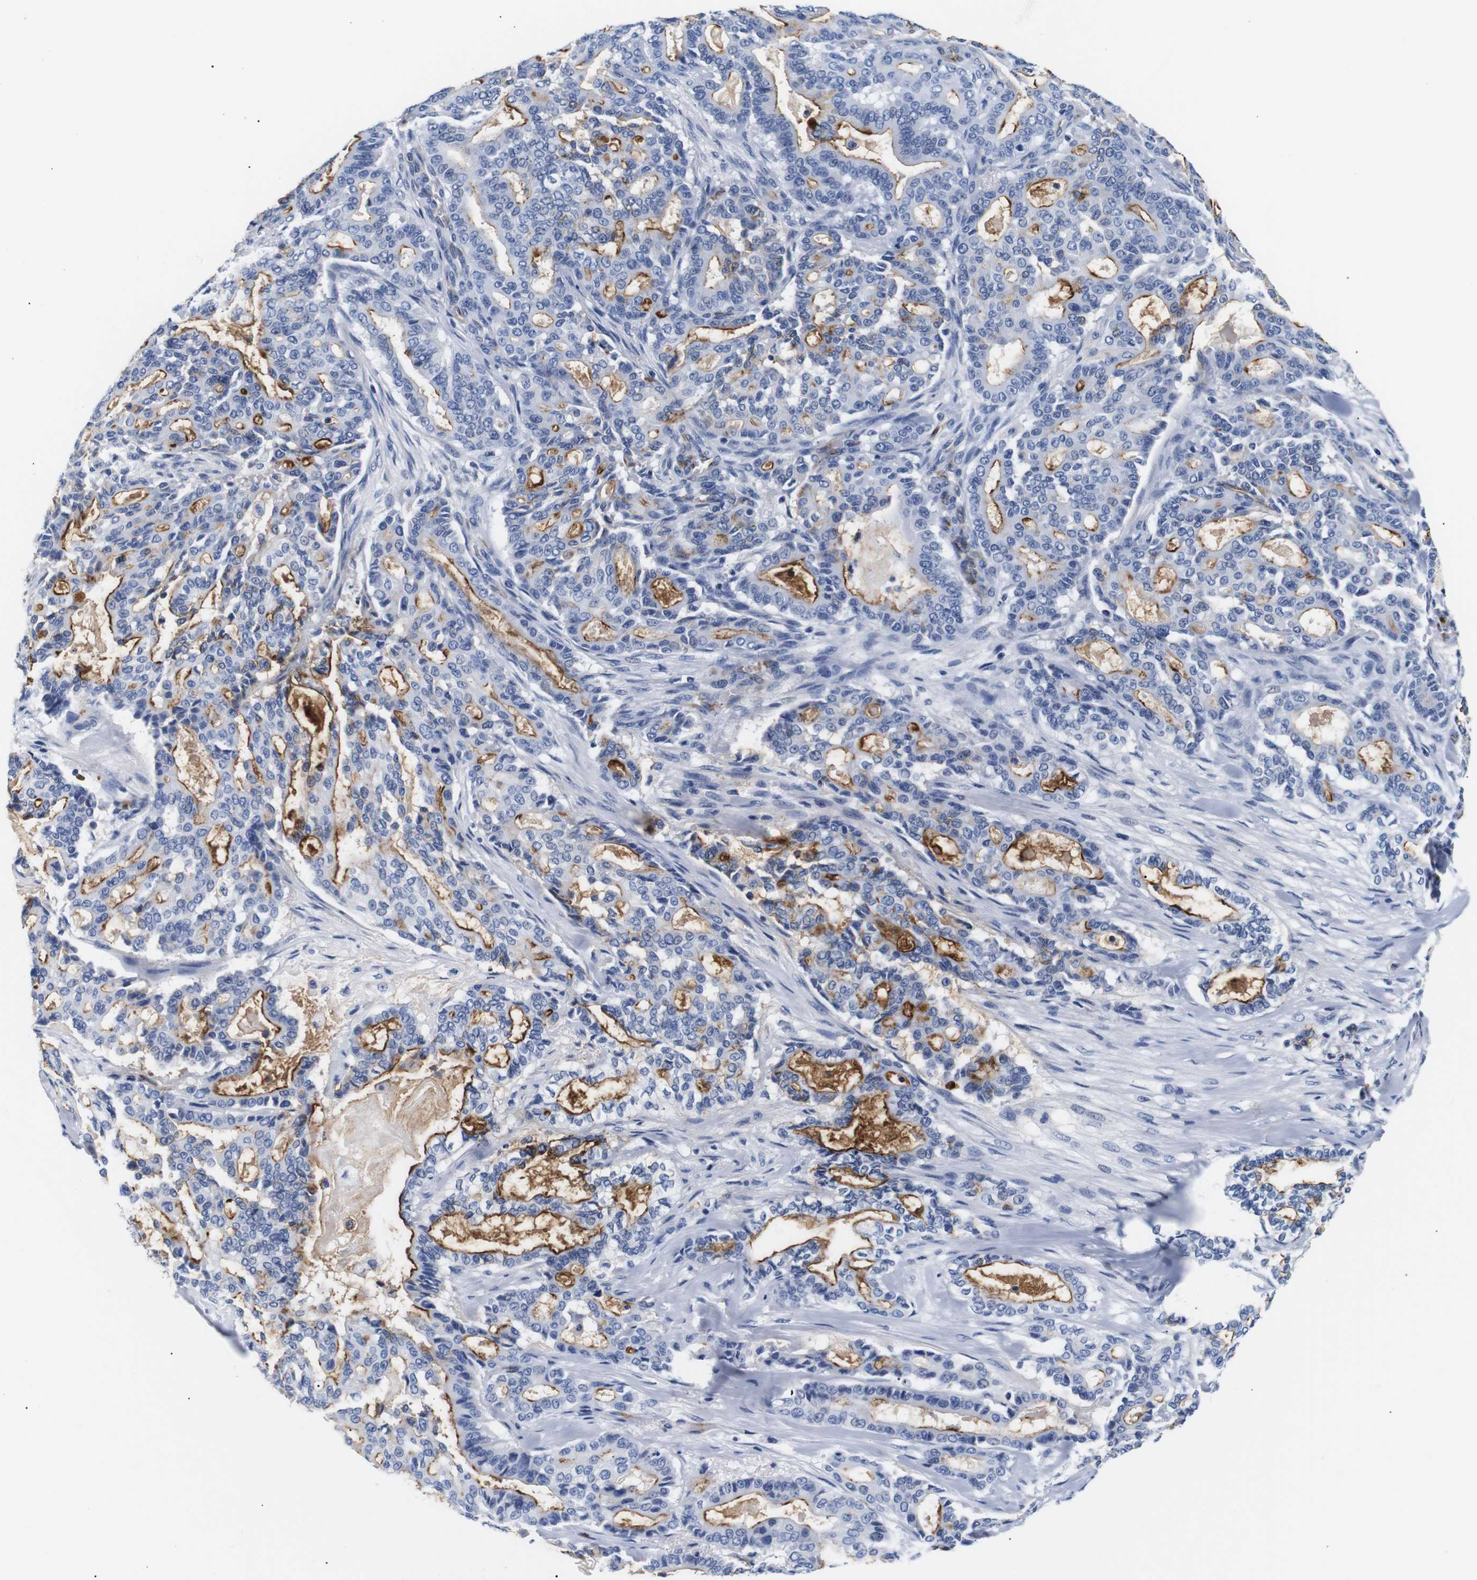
{"staining": {"intensity": "moderate", "quantity": "25%-75%", "location": "cytoplasmic/membranous"}, "tissue": "pancreatic cancer", "cell_type": "Tumor cells", "image_type": "cancer", "snomed": [{"axis": "morphology", "description": "Adenocarcinoma, NOS"}, {"axis": "topography", "description": "Pancreas"}], "caption": "High-magnification brightfield microscopy of pancreatic cancer stained with DAB (brown) and counterstained with hematoxylin (blue). tumor cells exhibit moderate cytoplasmic/membranous staining is identified in approximately25%-75% of cells. The protein is shown in brown color, while the nuclei are stained blue.", "gene": "MUC4", "patient": {"sex": "male", "age": 63}}